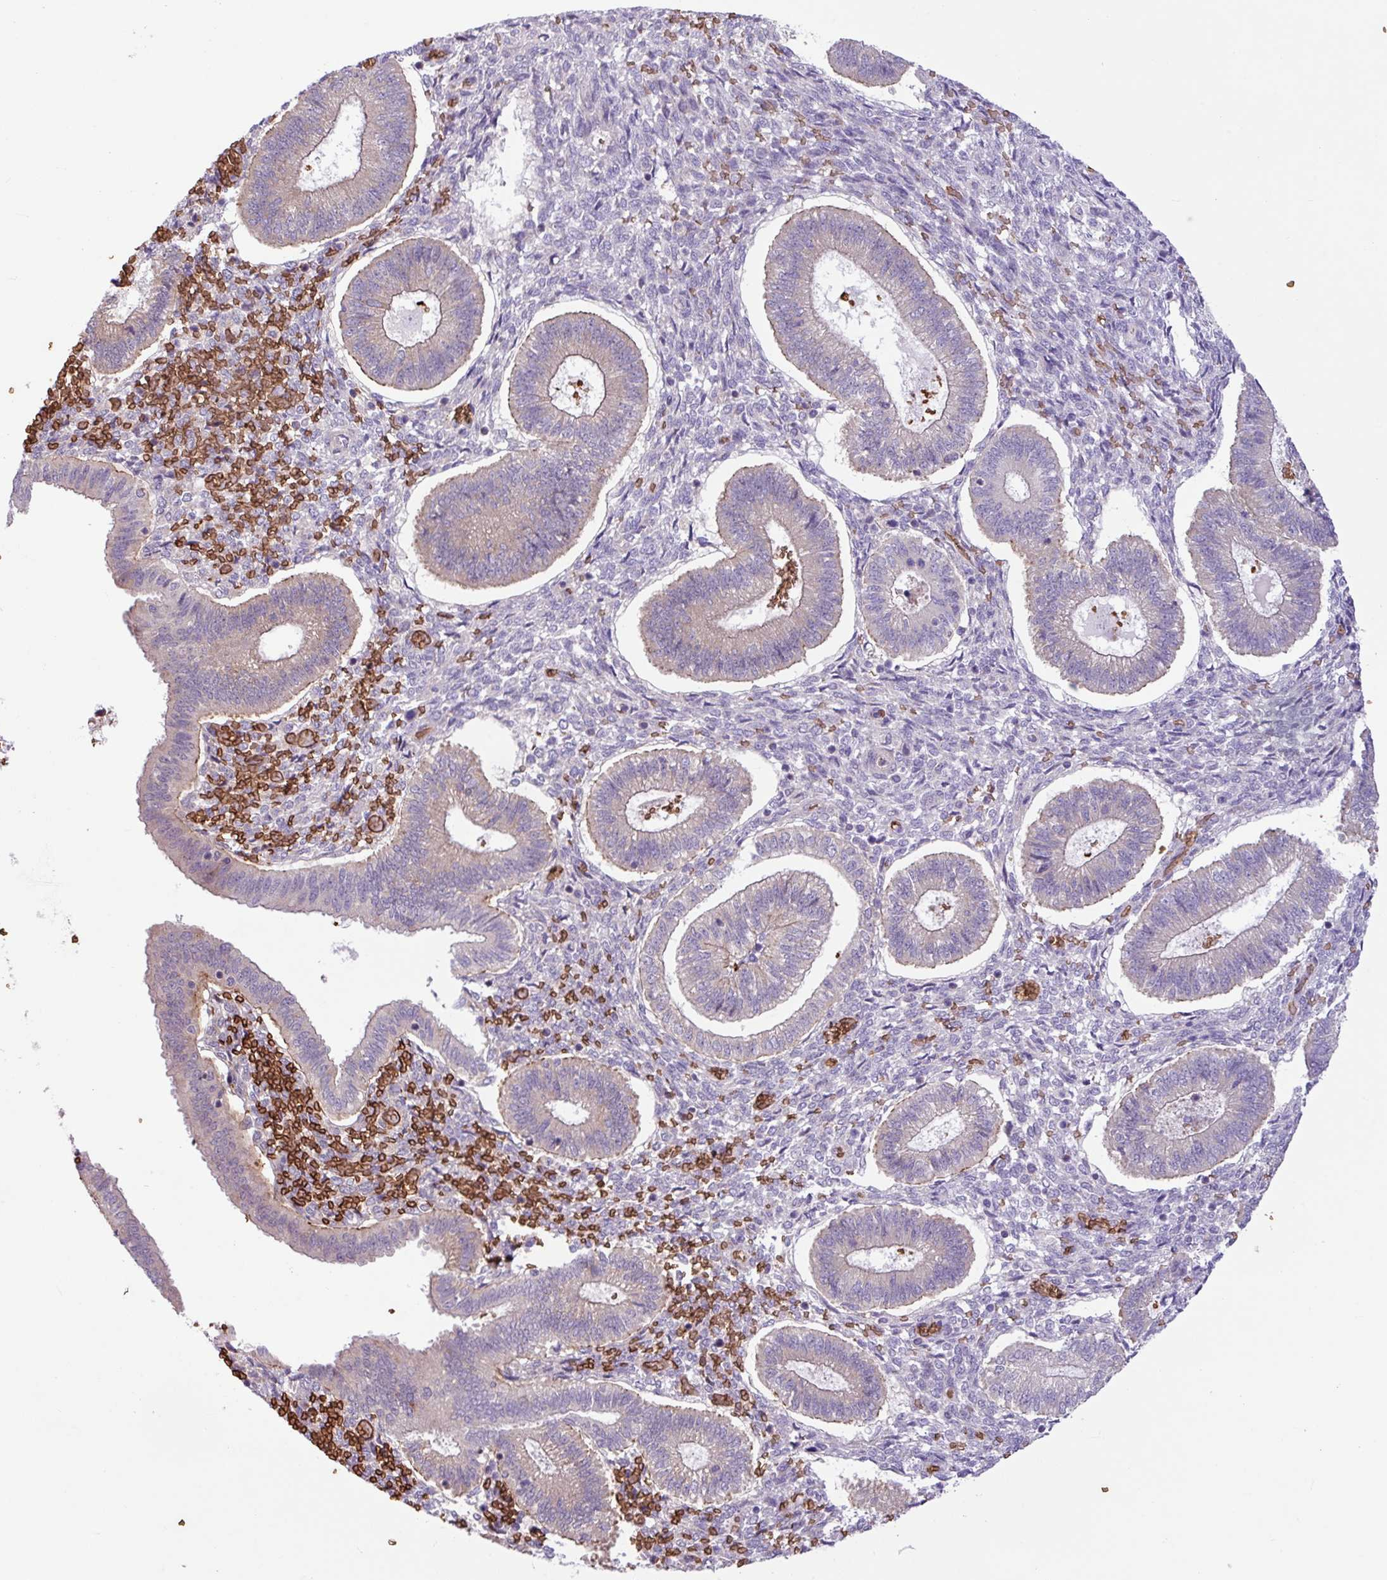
{"staining": {"intensity": "negative", "quantity": "none", "location": "none"}, "tissue": "endometrium", "cell_type": "Cells in endometrial stroma", "image_type": "normal", "snomed": [{"axis": "morphology", "description": "Normal tissue, NOS"}, {"axis": "topography", "description": "Endometrium"}], "caption": "The immunohistochemistry image has no significant staining in cells in endometrial stroma of endometrium.", "gene": "RAD21L1", "patient": {"sex": "female", "age": 25}}